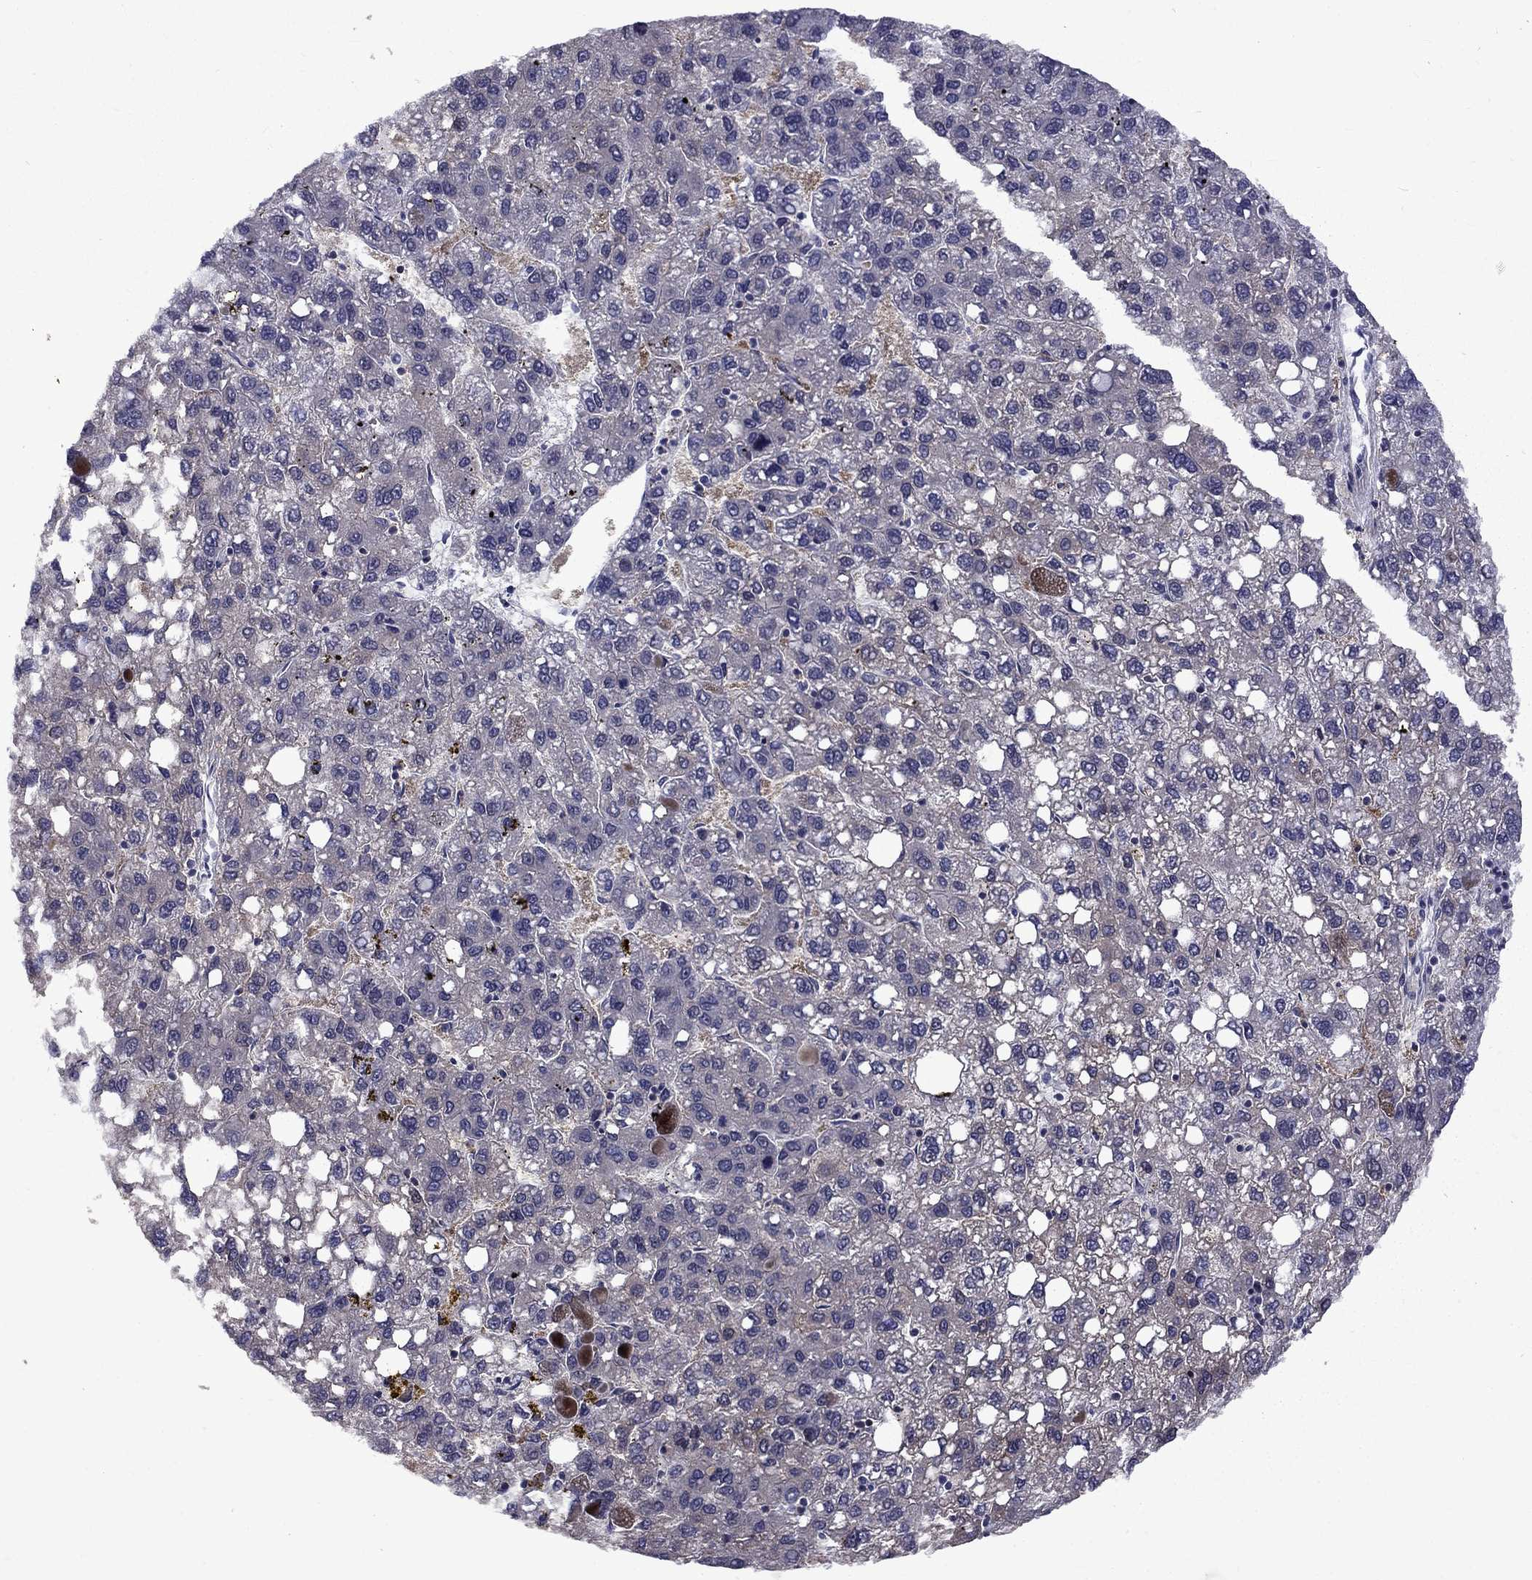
{"staining": {"intensity": "negative", "quantity": "none", "location": "none"}, "tissue": "liver cancer", "cell_type": "Tumor cells", "image_type": "cancer", "snomed": [{"axis": "morphology", "description": "Carcinoma, Hepatocellular, NOS"}, {"axis": "topography", "description": "Liver"}], "caption": "Hepatocellular carcinoma (liver) was stained to show a protein in brown. There is no significant staining in tumor cells. (DAB immunohistochemistry (IHC), high magnification).", "gene": "SNTA1", "patient": {"sex": "female", "age": 82}}